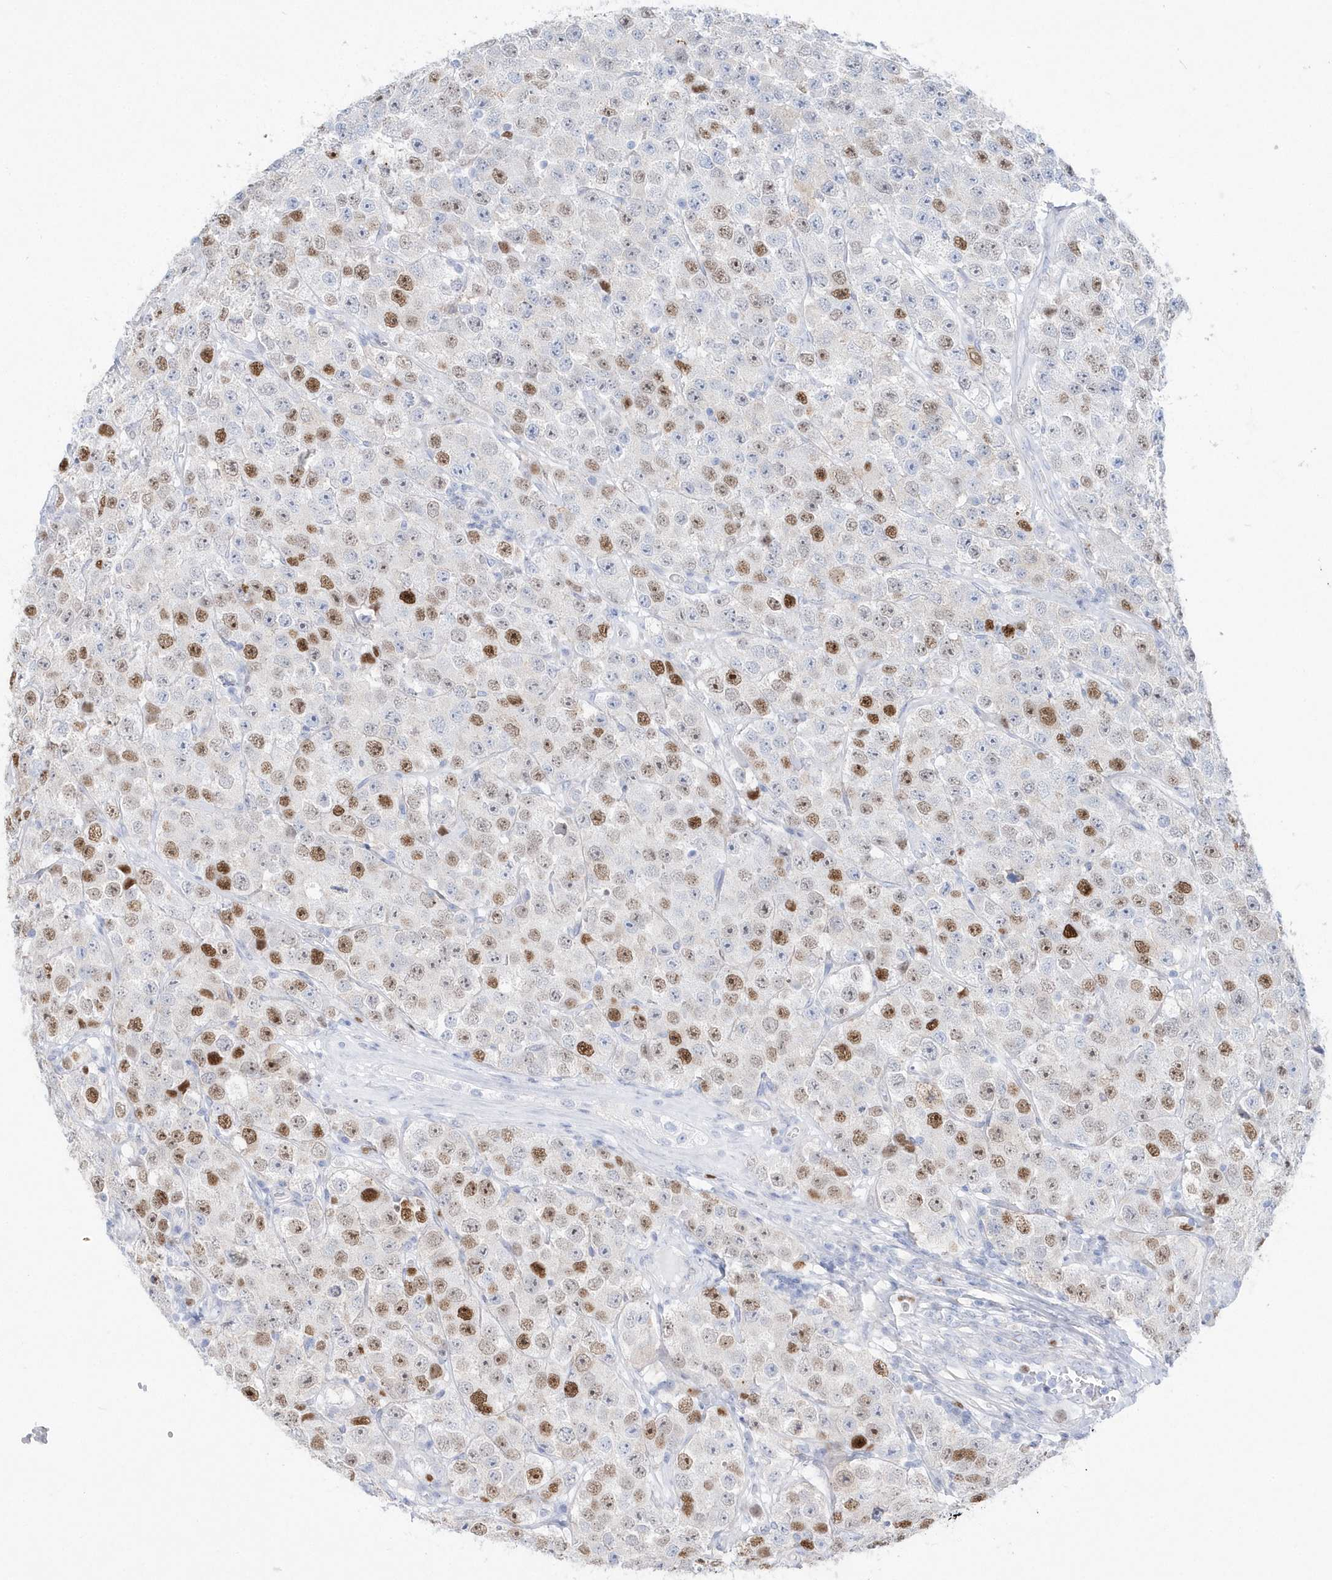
{"staining": {"intensity": "moderate", "quantity": "25%-75%", "location": "nuclear"}, "tissue": "testis cancer", "cell_type": "Tumor cells", "image_type": "cancer", "snomed": [{"axis": "morphology", "description": "Seminoma, NOS"}, {"axis": "topography", "description": "Testis"}], "caption": "A photomicrograph of testis cancer stained for a protein exhibits moderate nuclear brown staining in tumor cells.", "gene": "TMCO6", "patient": {"sex": "male", "age": 28}}